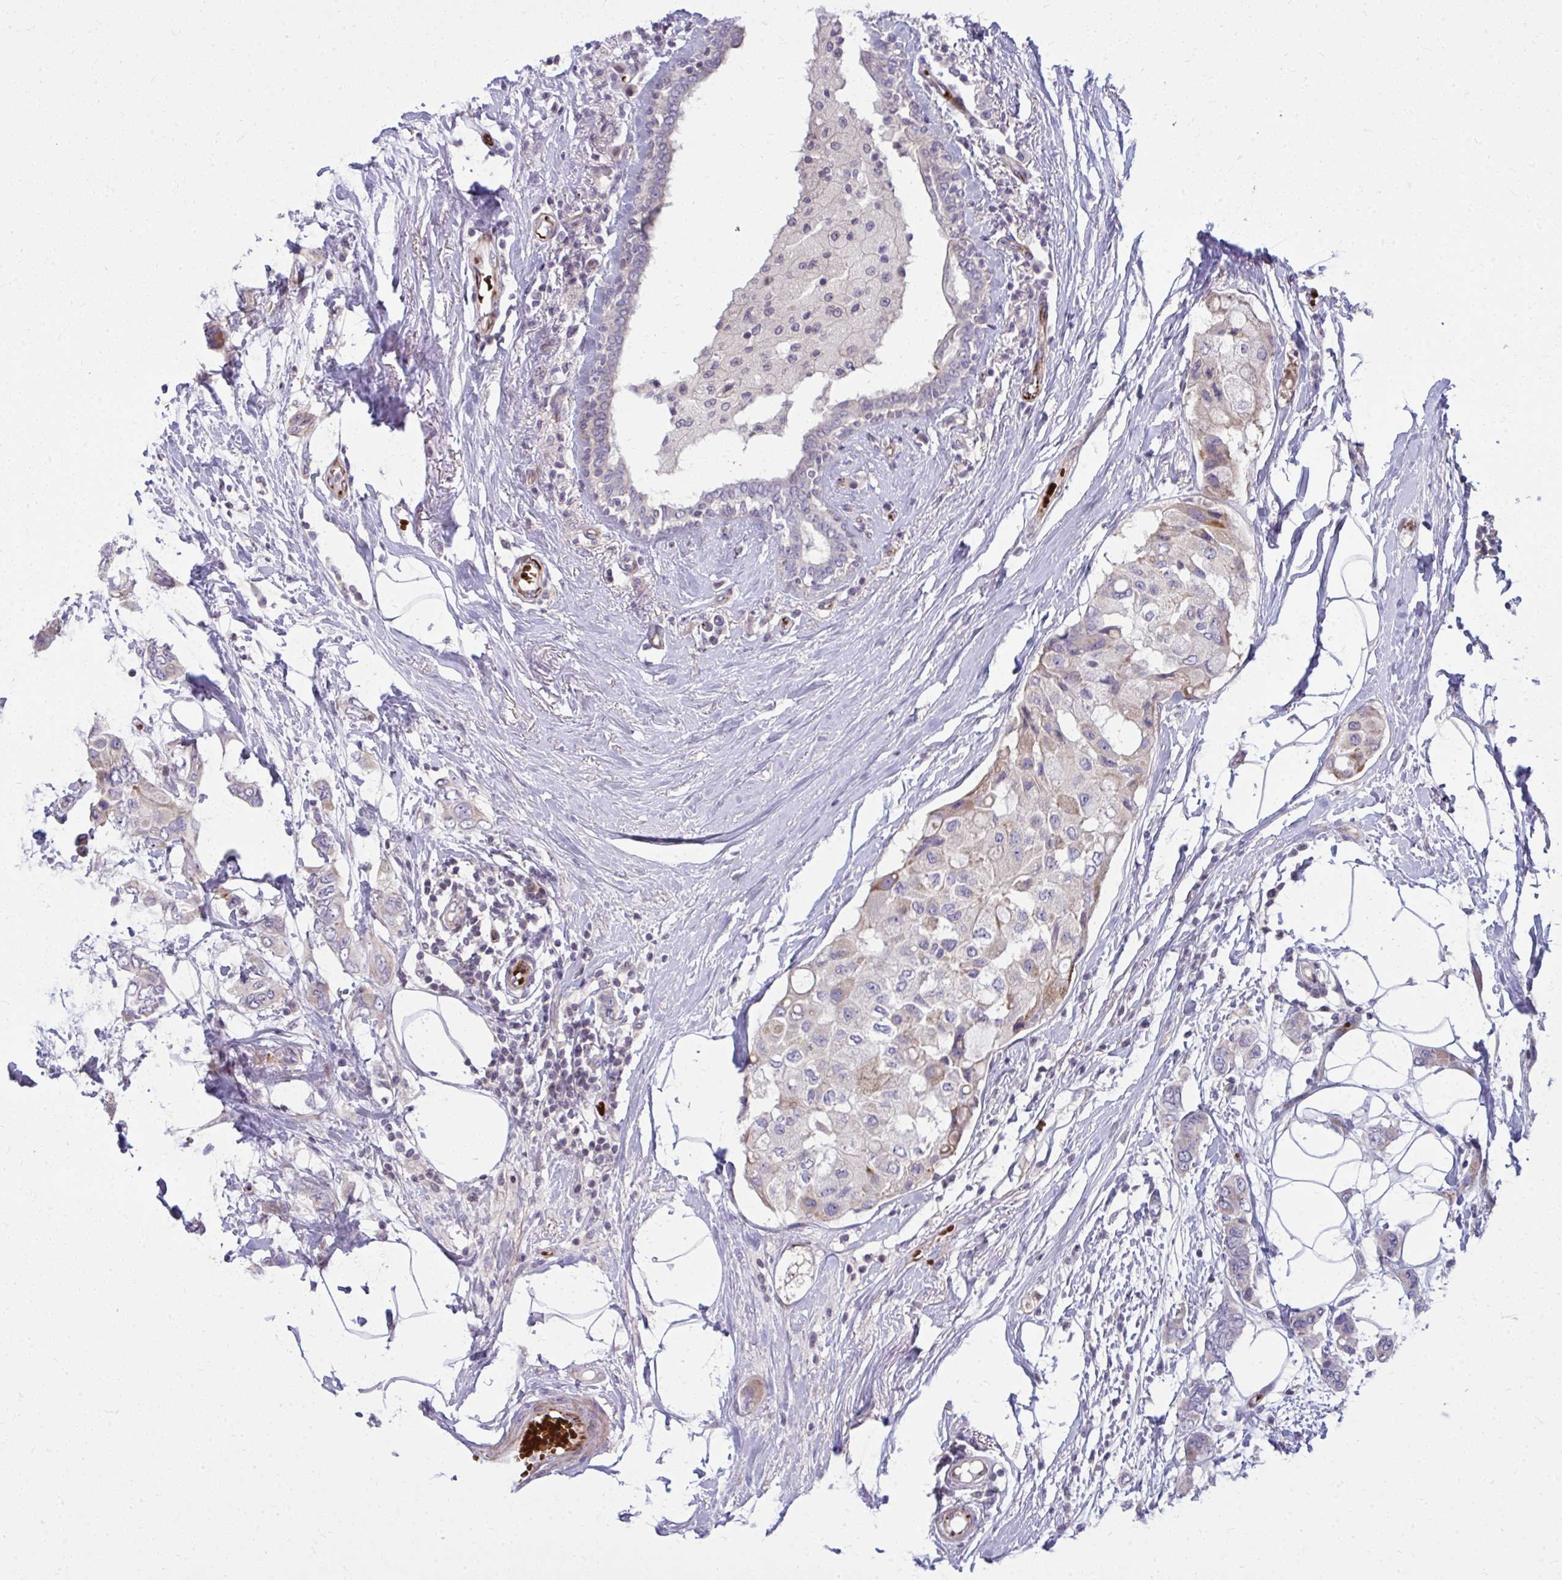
{"staining": {"intensity": "negative", "quantity": "none", "location": "none"}, "tissue": "breast cancer", "cell_type": "Tumor cells", "image_type": "cancer", "snomed": [{"axis": "morphology", "description": "Lobular carcinoma"}, {"axis": "topography", "description": "Breast"}], "caption": "Human lobular carcinoma (breast) stained for a protein using IHC displays no positivity in tumor cells.", "gene": "SLC14A1", "patient": {"sex": "female", "age": 51}}